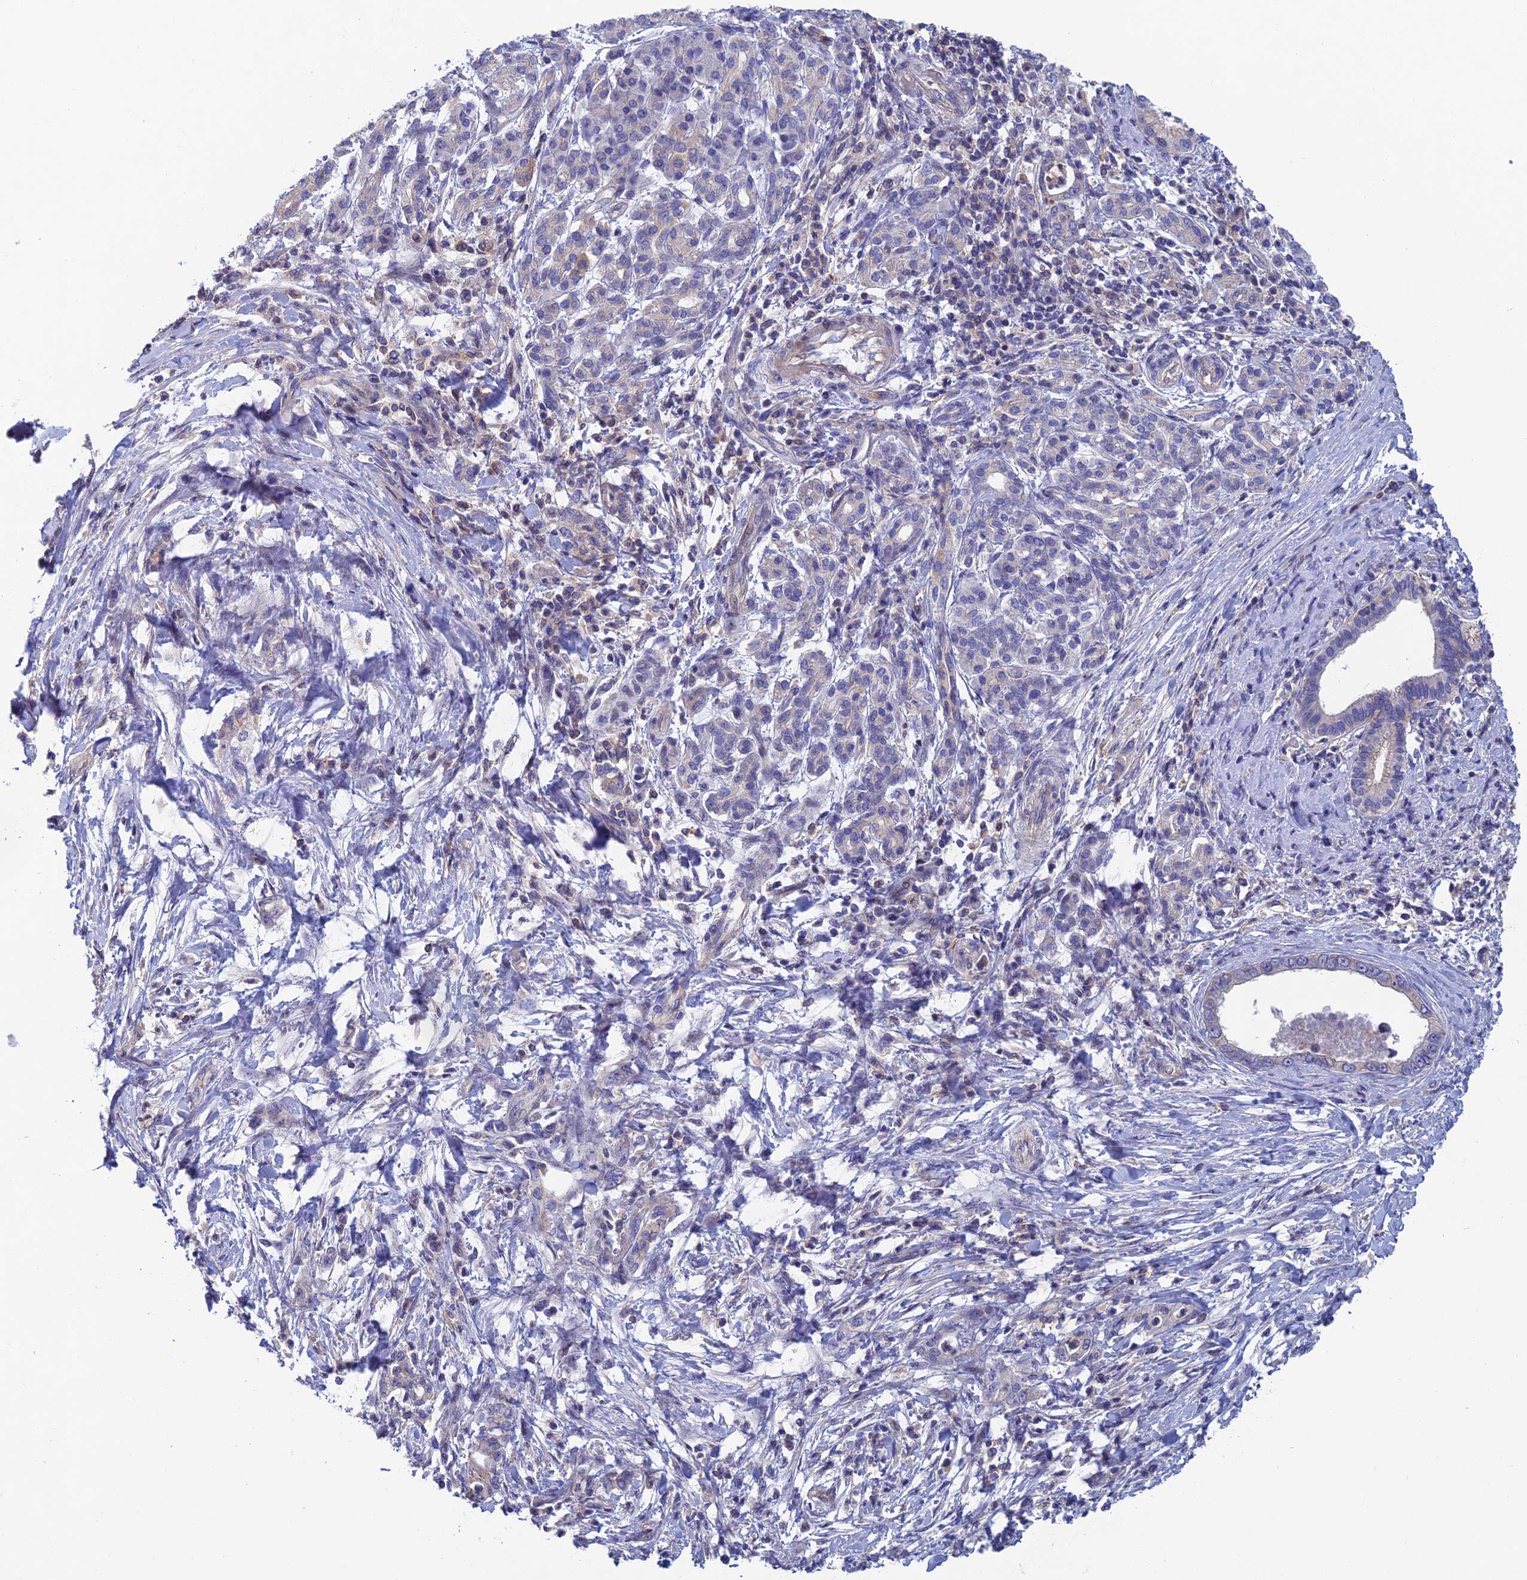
{"staining": {"intensity": "negative", "quantity": "none", "location": "none"}, "tissue": "pancreatic cancer", "cell_type": "Tumor cells", "image_type": "cancer", "snomed": [{"axis": "morphology", "description": "Normal tissue, NOS"}, {"axis": "morphology", "description": "Adenocarcinoma, NOS"}, {"axis": "topography", "description": "Pancreas"}], "caption": "The micrograph shows no significant positivity in tumor cells of adenocarcinoma (pancreatic).", "gene": "USP37", "patient": {"sex": "female", "age": 55}}